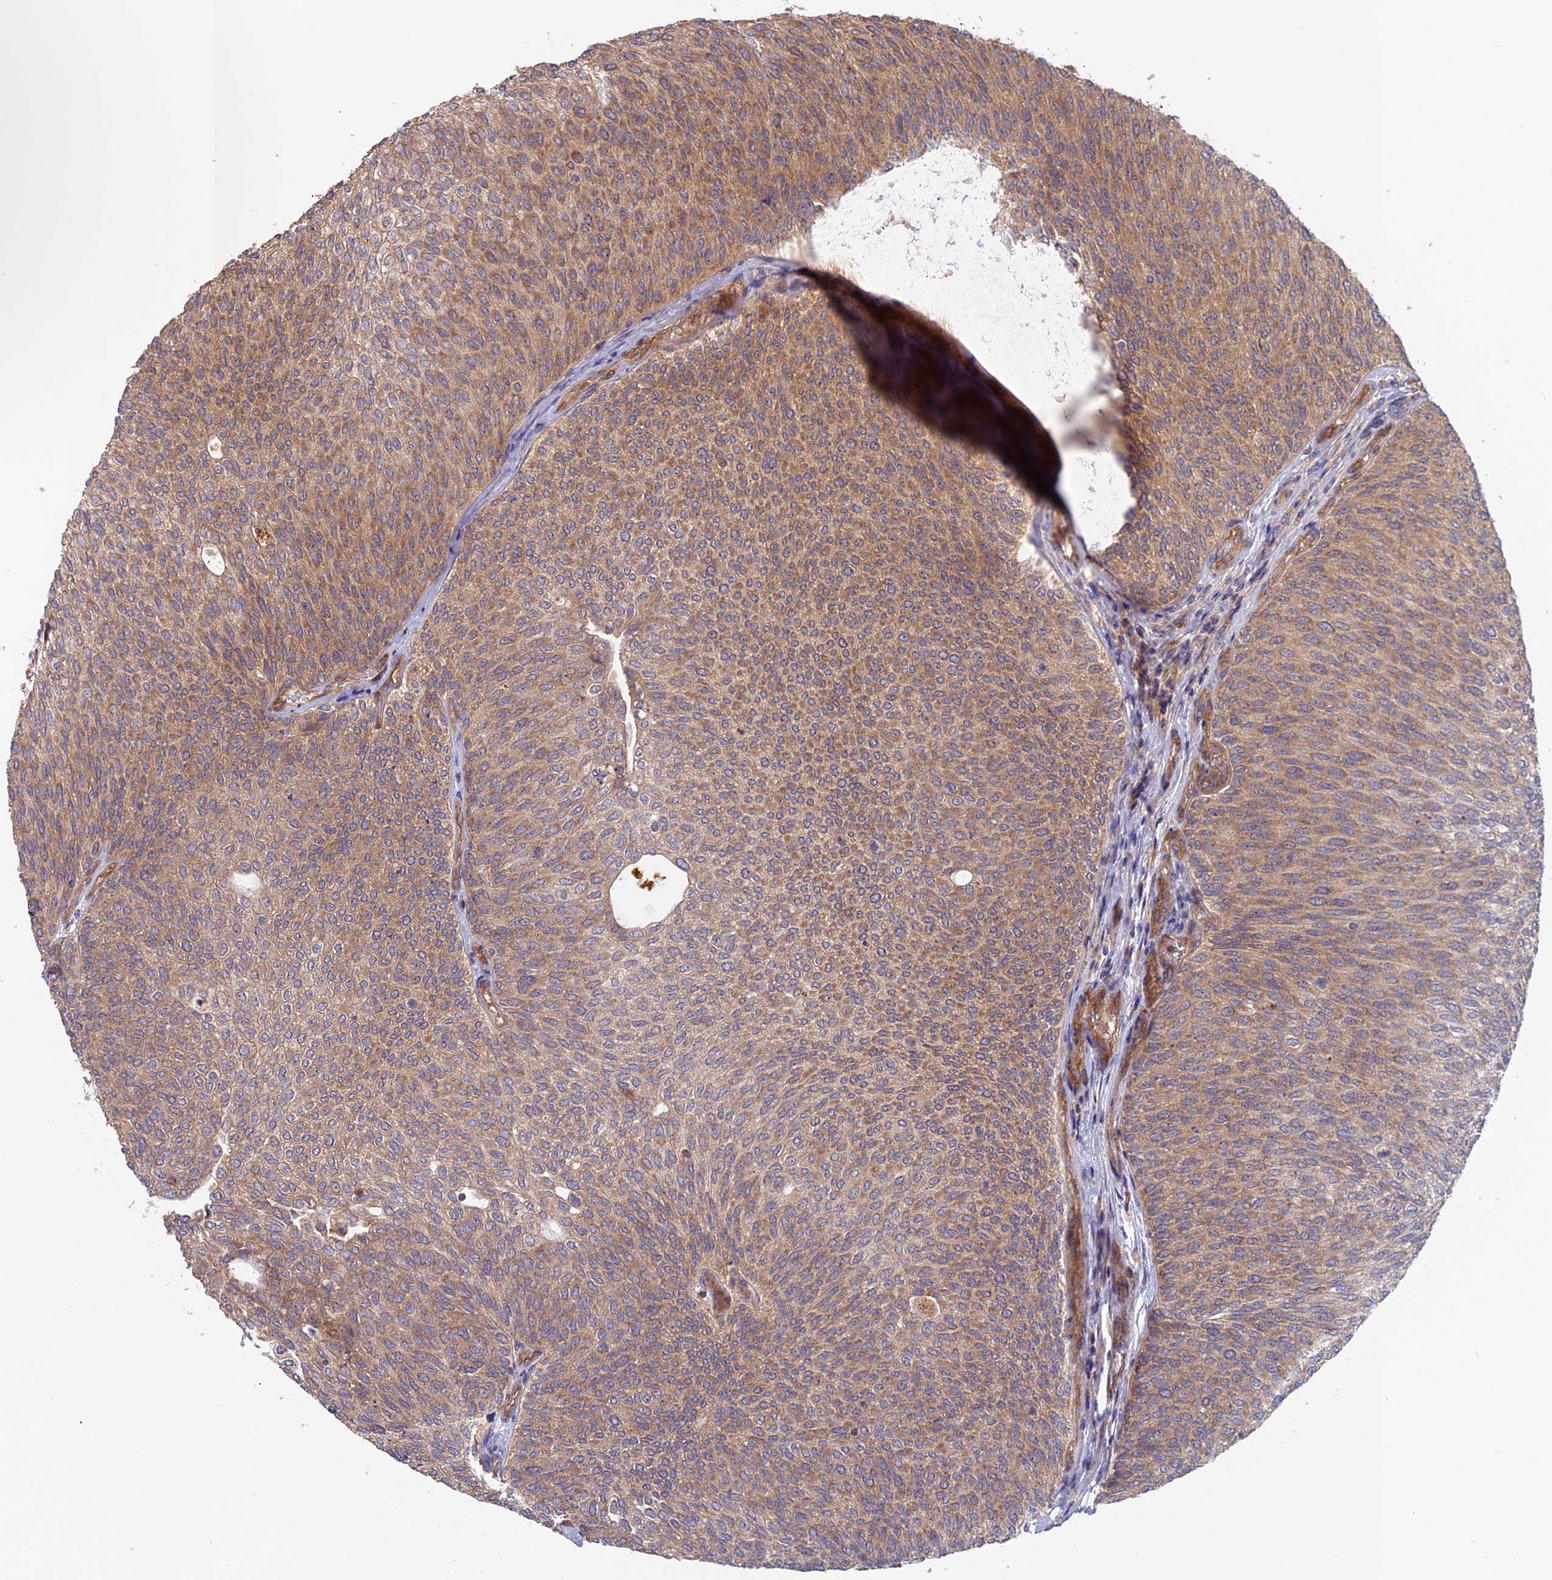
{"staining": {"intensity": "moderate", "quantity": ">75%", "location": "cytoplasmic/membranous"}, "tissue": "urothelial cancer", "cell_type": "Tumor cells", "image_type": "cancer", "snomed": [{"axis": "morphology", "description": "Urothelial carcinoma, Low grade"}, {"axis": "topography", "description": "Urinary bladder"}], "caption": "Brown immunohistochemical staining in human low-grade urothelial carcinoma demonstrates moderate cytoplasmic/membranous expression in approximately >75% of tumor cells.", "gene": "FERMT1", "patient": {"sex": "female", "age": 79}}